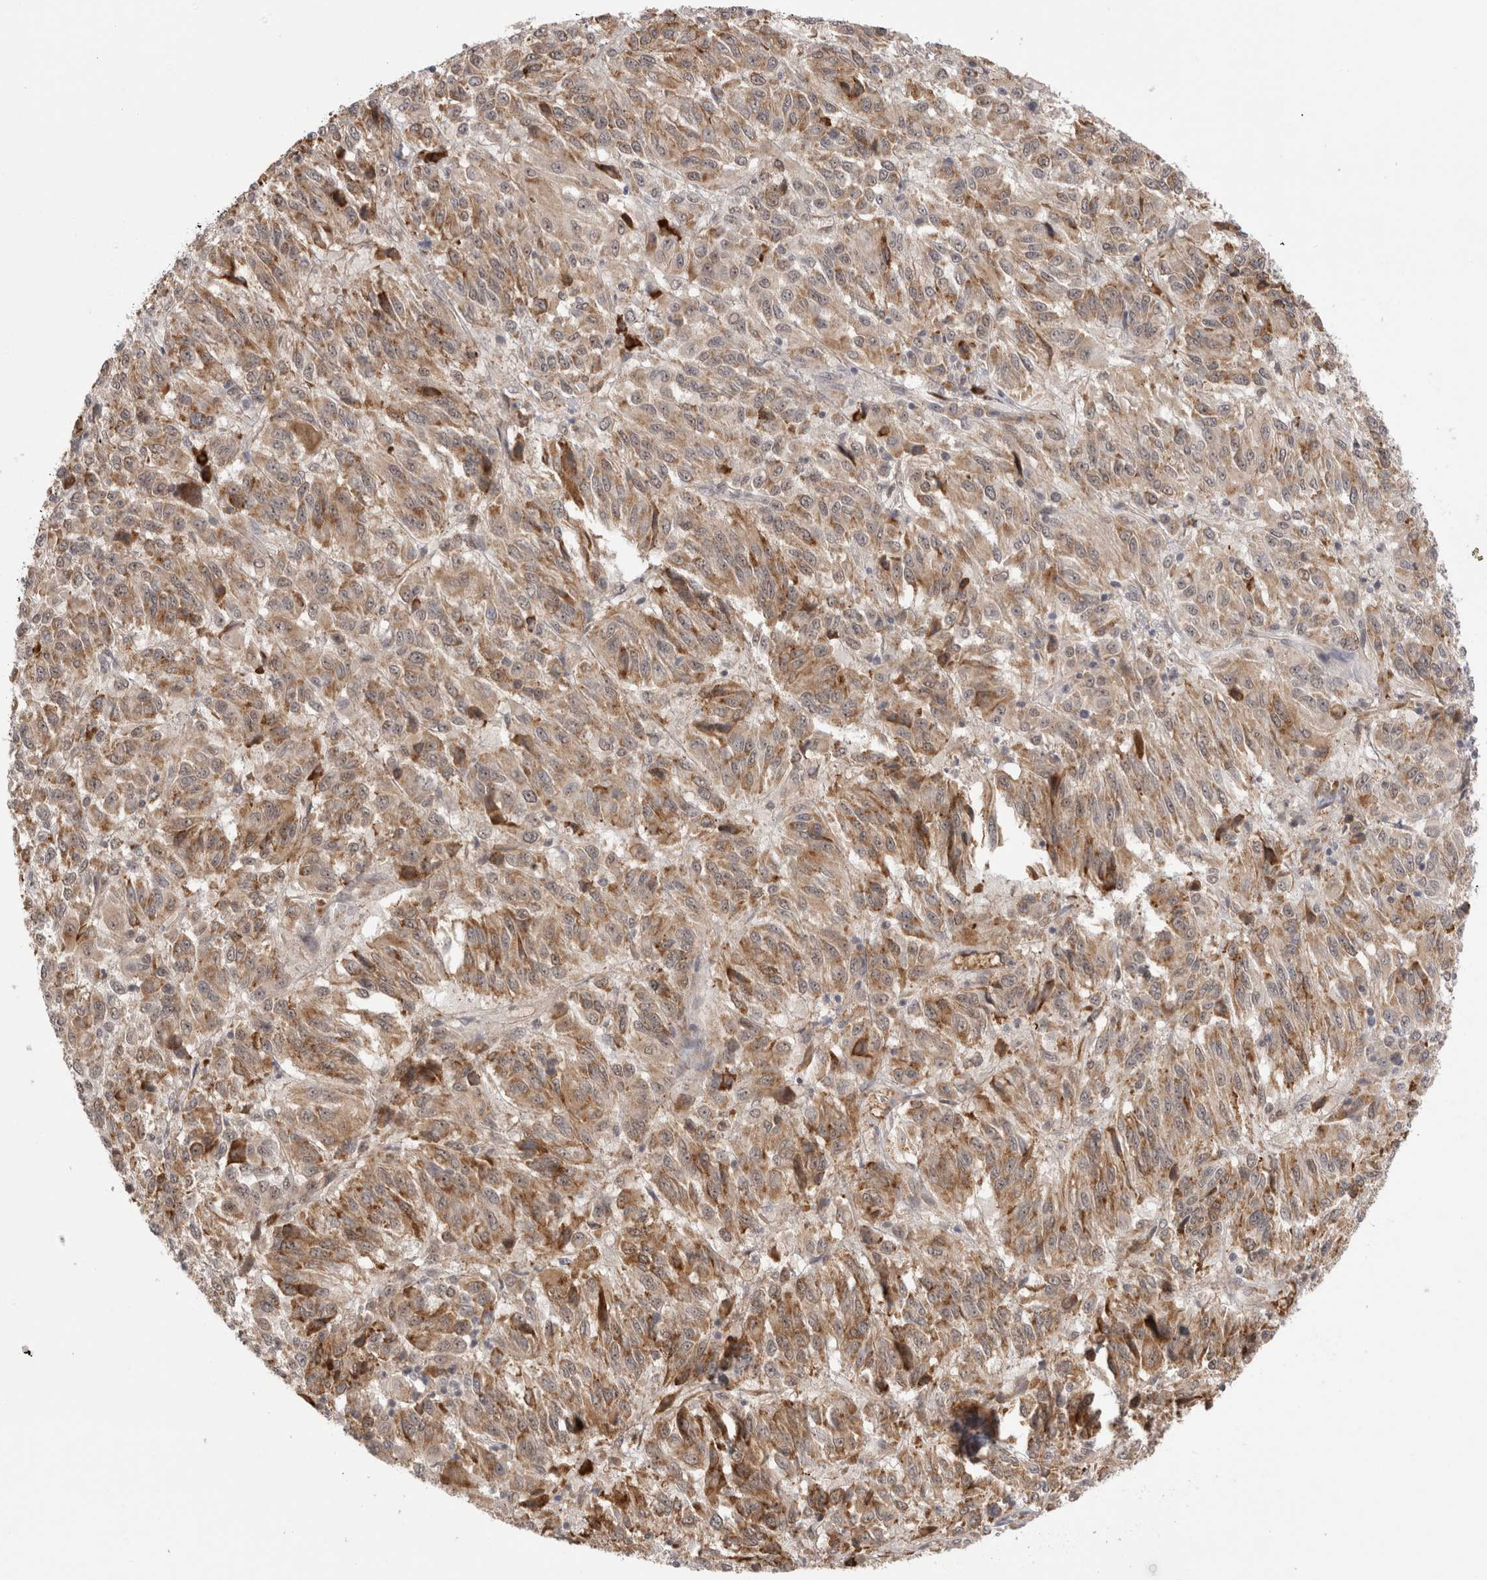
{"staining": {"intensity": "moderate", "quantity": ">75%", "location": "cytoplasmic/membranous,nuclear"}, "tissue": "melanoma", "cell_type": "Tumor cells", "image_type": "cancer", "snomed": [{"axis": "morphology", "description": "Malignant melanoma, Metastatic site"}, {"axis": "topography", "description": "Lung"}], "caption": "A micrograph of malignant melanoma (metastatic site) stained for a protein displays moderate cytoplasmic/membranous and nuclear brown staining in tumor cells.", "gene": "ZNF24", "patient": {"sex": "male", "age": 64}}